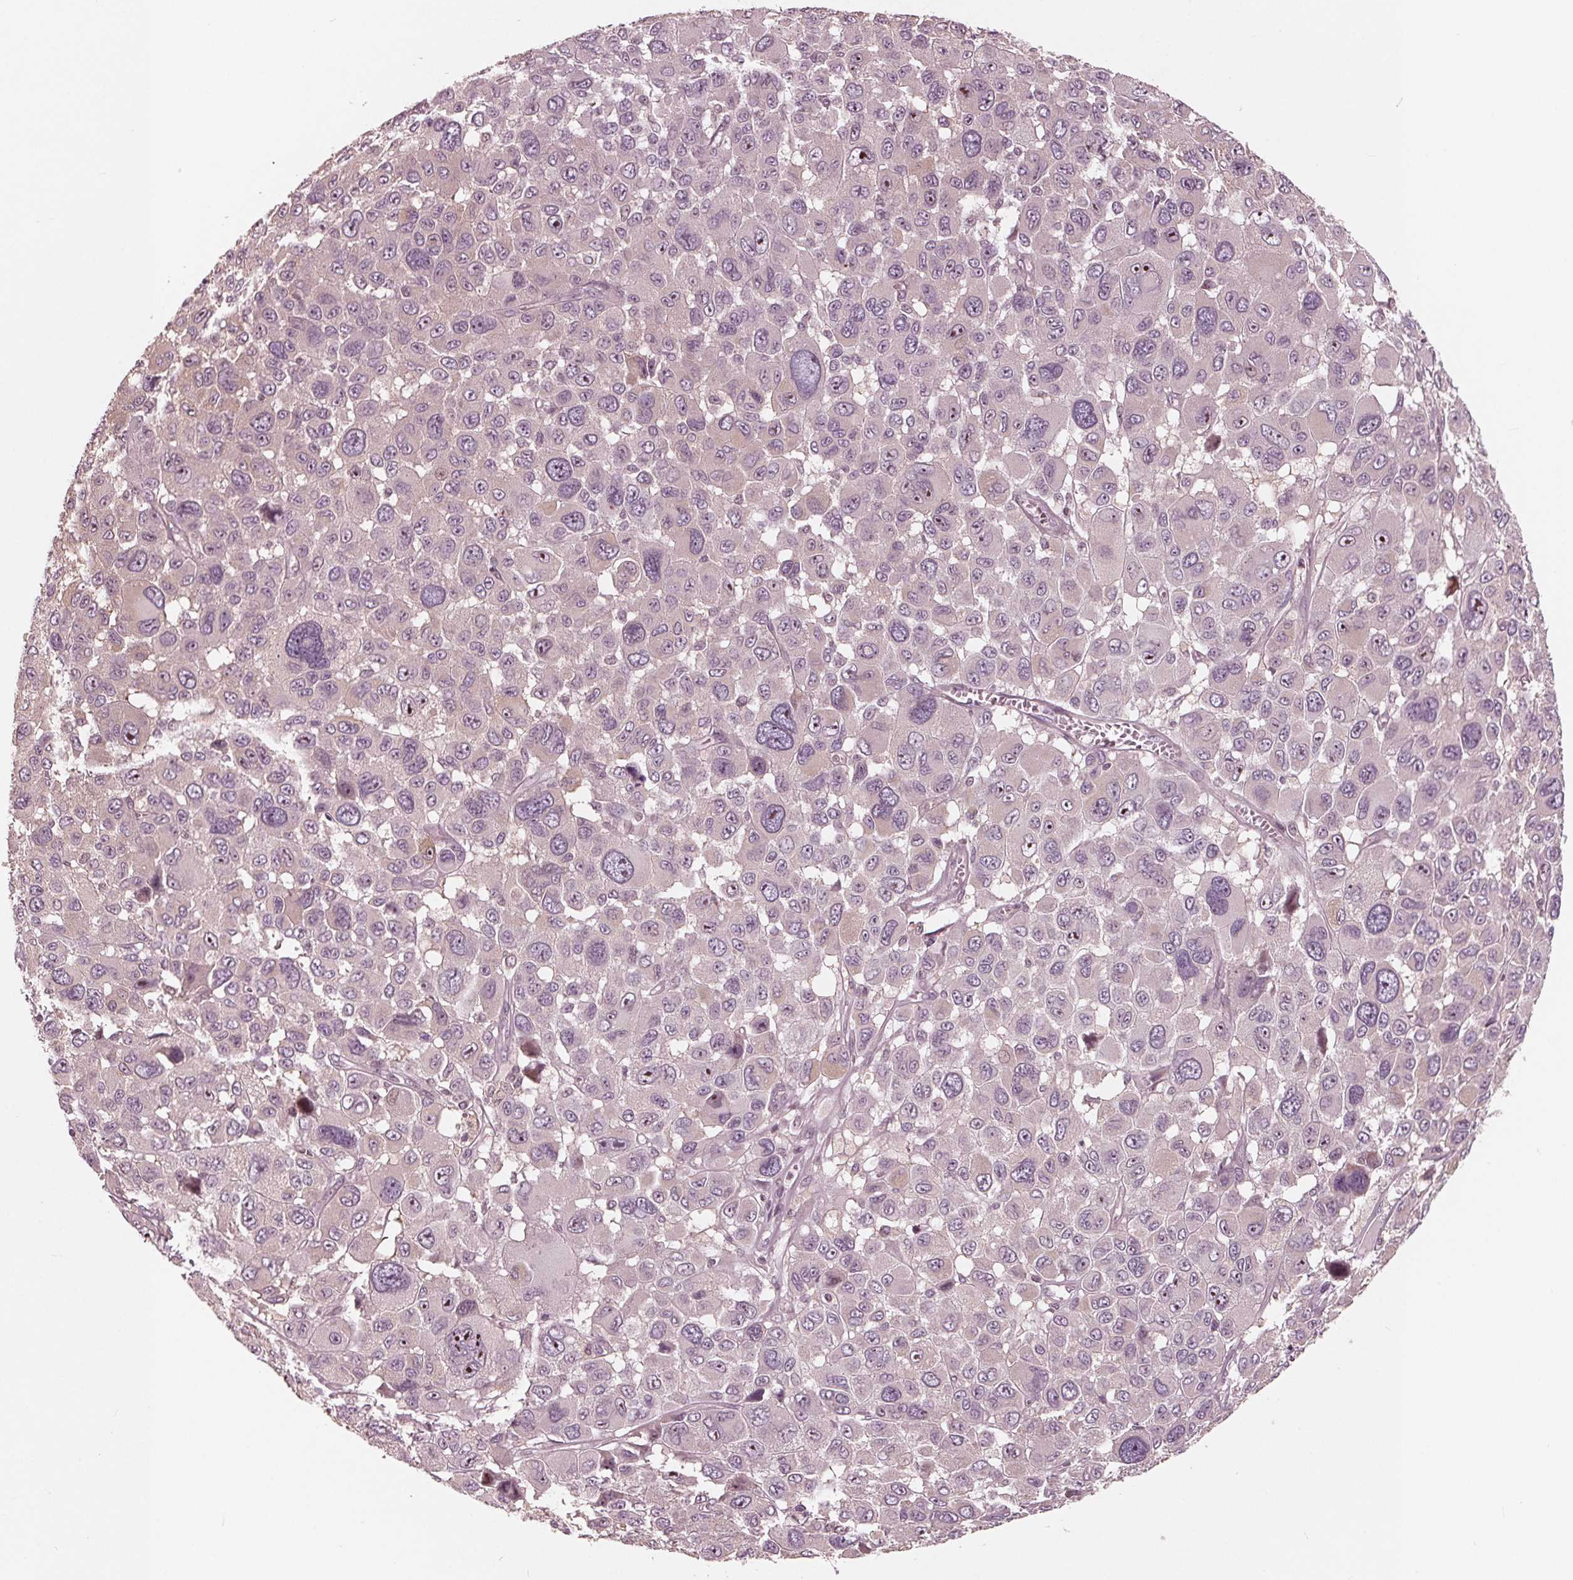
{"staining": {"intensity": "moderate", "quantity": "<25%", "location": "nuclear"}, "tissue": "melanoma", "cell_type": "Tumor cells", "image_type": "cancer", "snomed": [{"axis": "morphology", "description": "Malignant melanoma, NOS"}, {"axis": "topography", "description": "Skin"}], "caption": "A high-resolution photomicrograph shows immunohistochemistry staining of malignant melanoma, which shows moderate nuclear expression in about <25% of tumor cells. The staining was performed using DAB to visualize the protein expression in brown, while the nuclei were stained in blue with hematoxylin (Magnification: 20x).", "gene": "NUP210", "patient": {"sex": "female", "age": 66}}